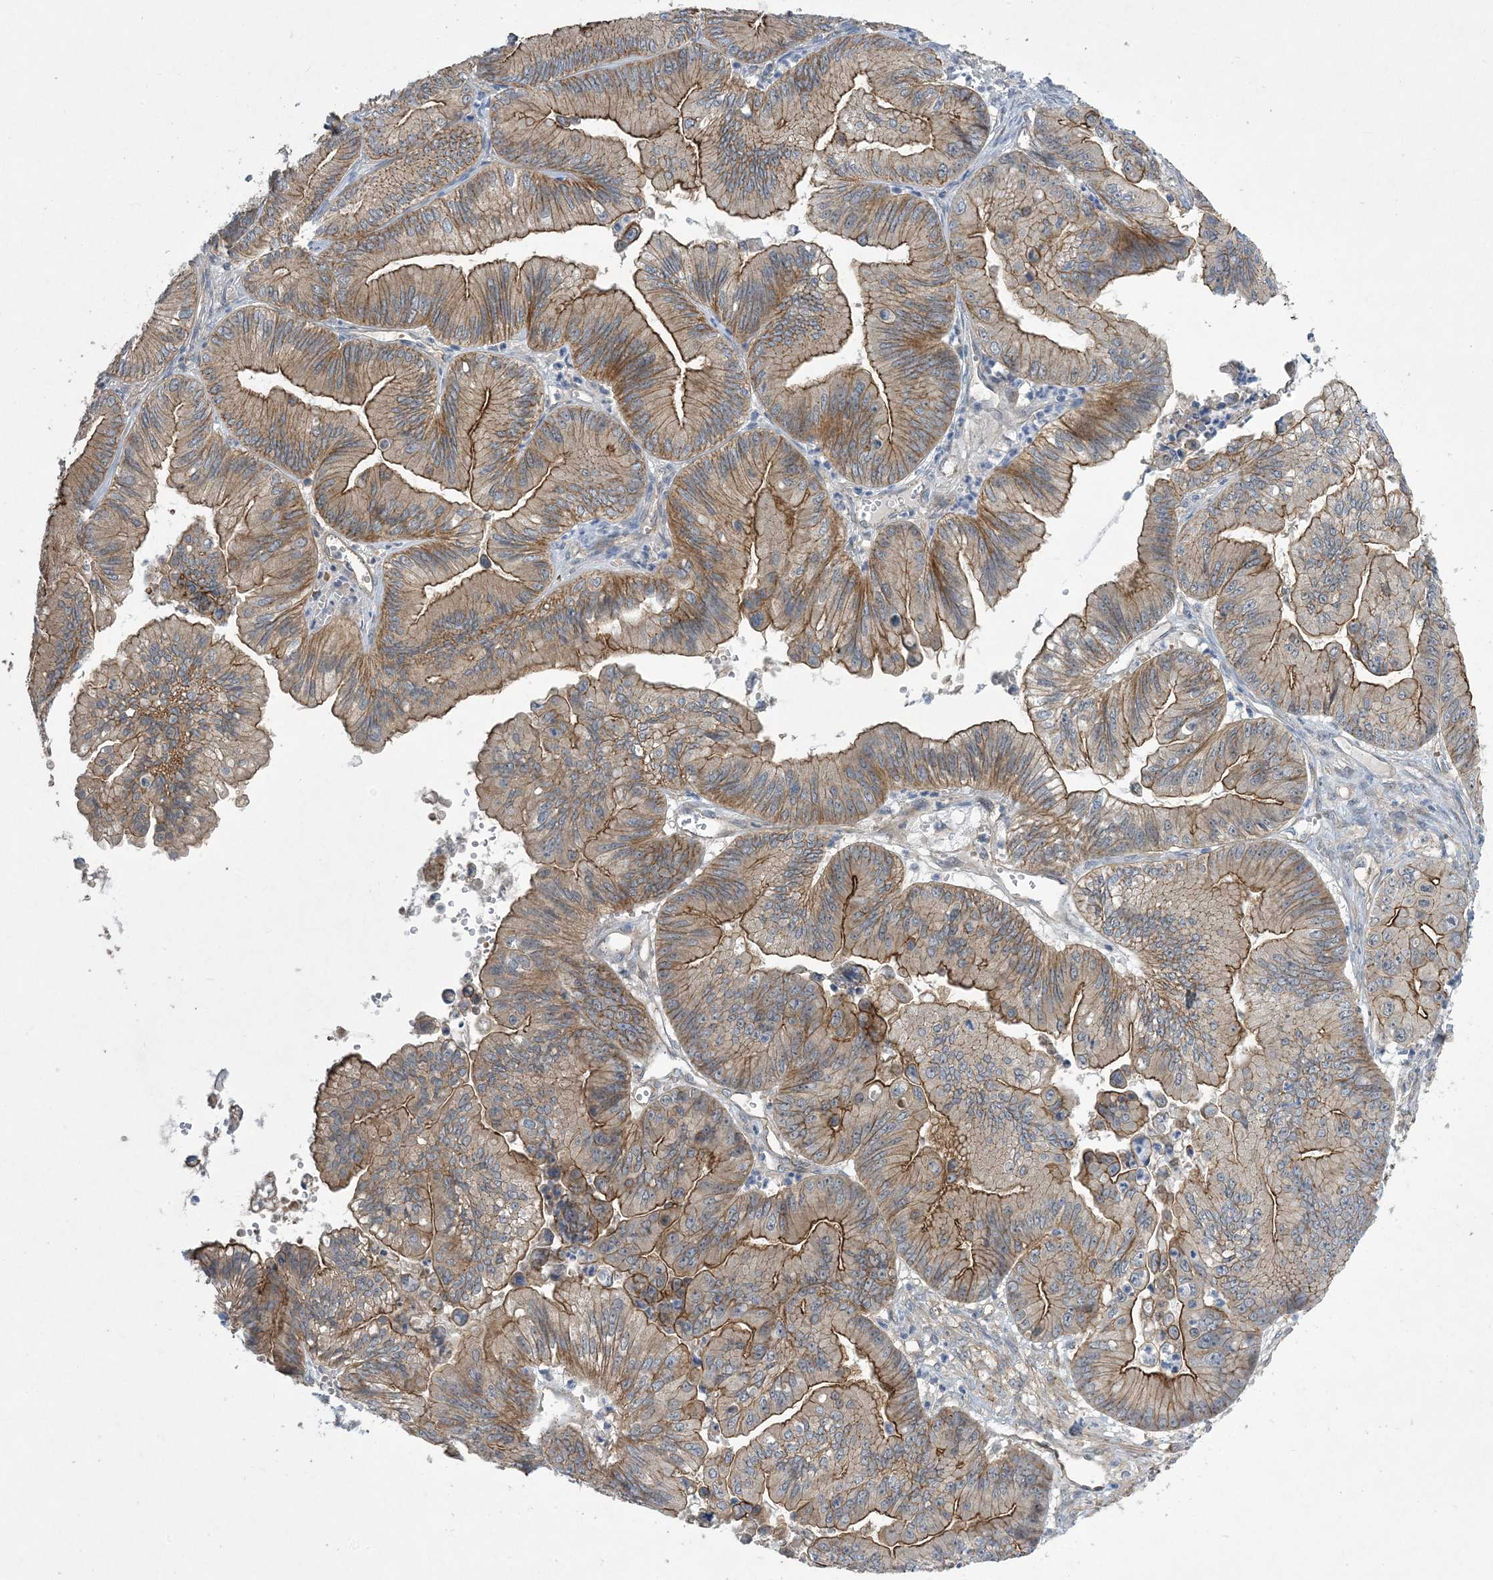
{"staining": {"intensity": "strong", "quantity": "25%-75%", "location": "cytoplasmic/membranous"}, "tissue": "ovarian cancer", "cell_type": "Tumor cells", "image_type": "cancer", "snomed": [{"axis": "morphology", "description": "Cystadenocarcinoma, mucinous, NOS"}, {"axis": "topography", "description": "Ovary"}], "caption": "A brown stain labels strong cytoplasmic/membranous expression of a protein in ovarian mucinous cystadenocarcinoma tumor cells. (DAB IHC, brown staining for protein, blue staining for nuclei).", "gene": "AOC1", "patient": {"sex": "female", "age": 71}}